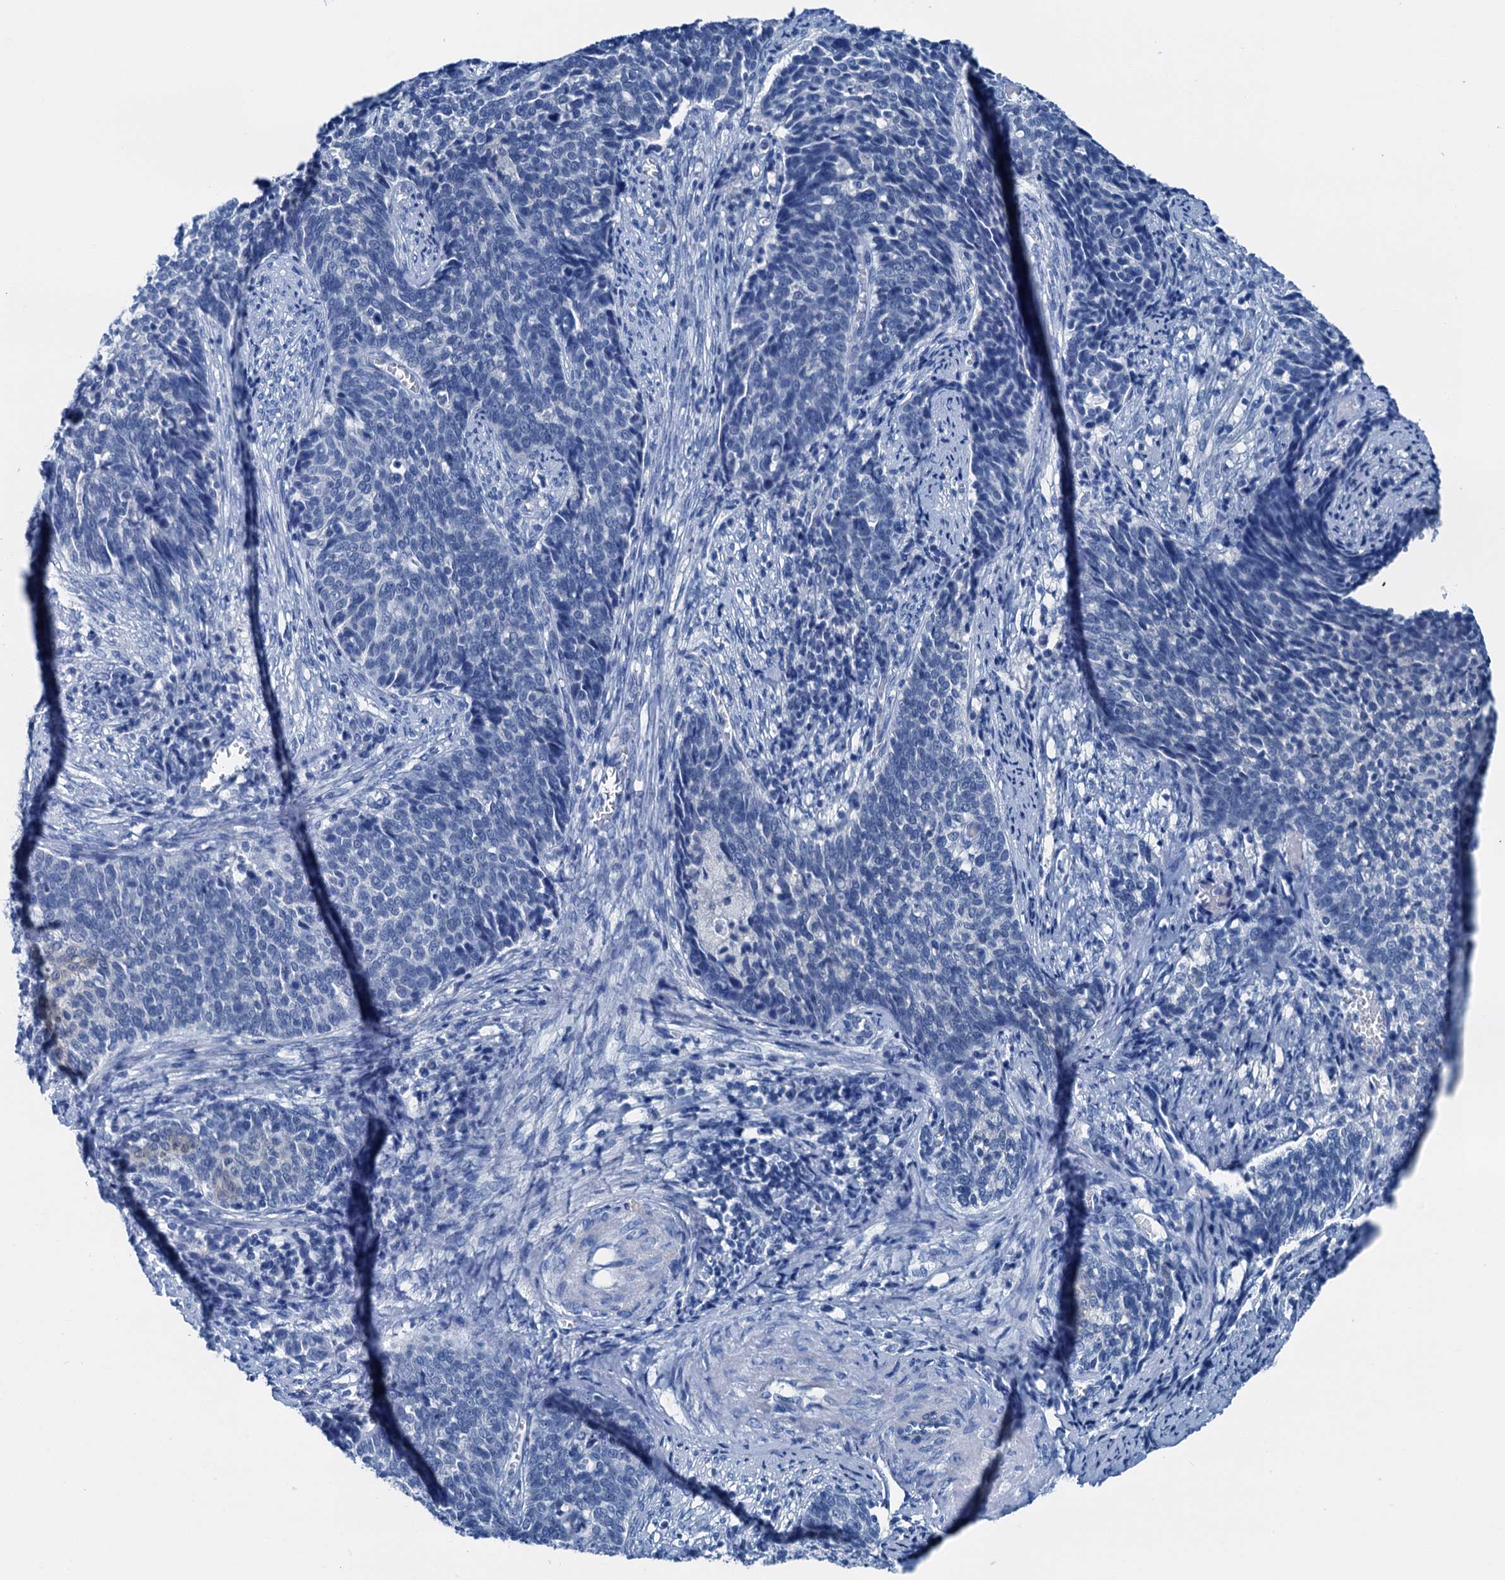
{"staining": {"intensity": "negative", "quantity": "none", "location": "none"}, "tissue": "cervical cancer", "cell_type": "Tumor cells", "image_type": "cancer", "snomed": [{"axis": "morphology", "description": "Squamous cell carcinoma, NOS"}, {"axis": "topography", "description": "Cervix"}], "caption": "Micrograph shows no significant protein staining in tumor cells of cervical cancer.", "gene": "CBLN3", "patient": {"sex": "female", "age": 39}}